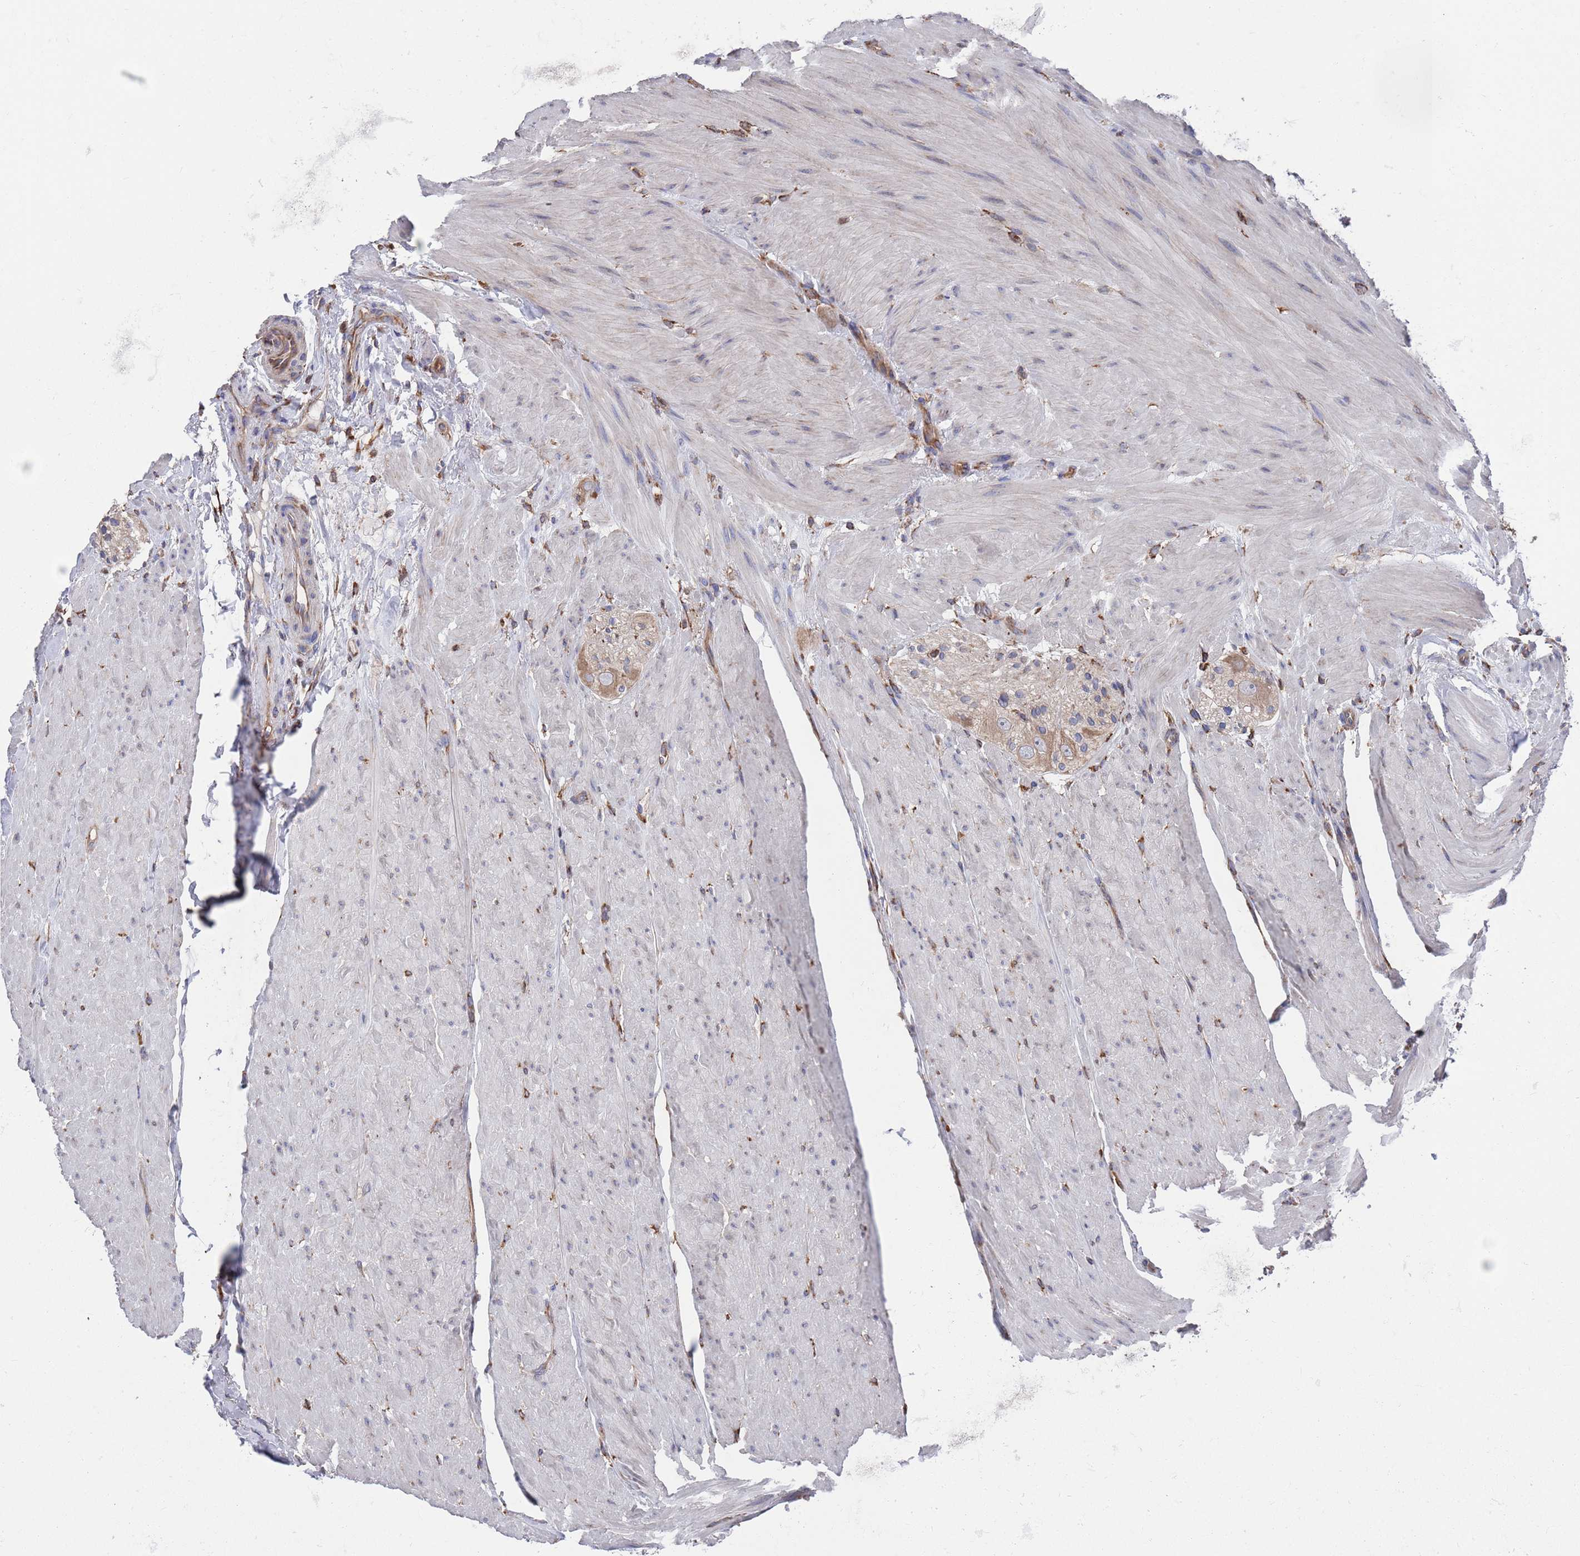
{"staining": {"intensity": "moderate", "quantity": ">75%", "location": "cytoplasmic/membranous"}, "tissue": "colon", "cell_type": "Endothelial cells", "image_type": "normal", "snomed": [{"axis": "morphology", "description": "Normal tissue, NOS"}, {"axis": "topography", "description": "Colon"}], "caption": "Protein analysis of unremarkable colon demonstrates moderate cytoplasmic/membranous staining in about >75% of endothelial cells. (IHC, brightfield microscopy, high magnification).", "gene": "GID8", "patient": {"sex": "female", "age": 82}}